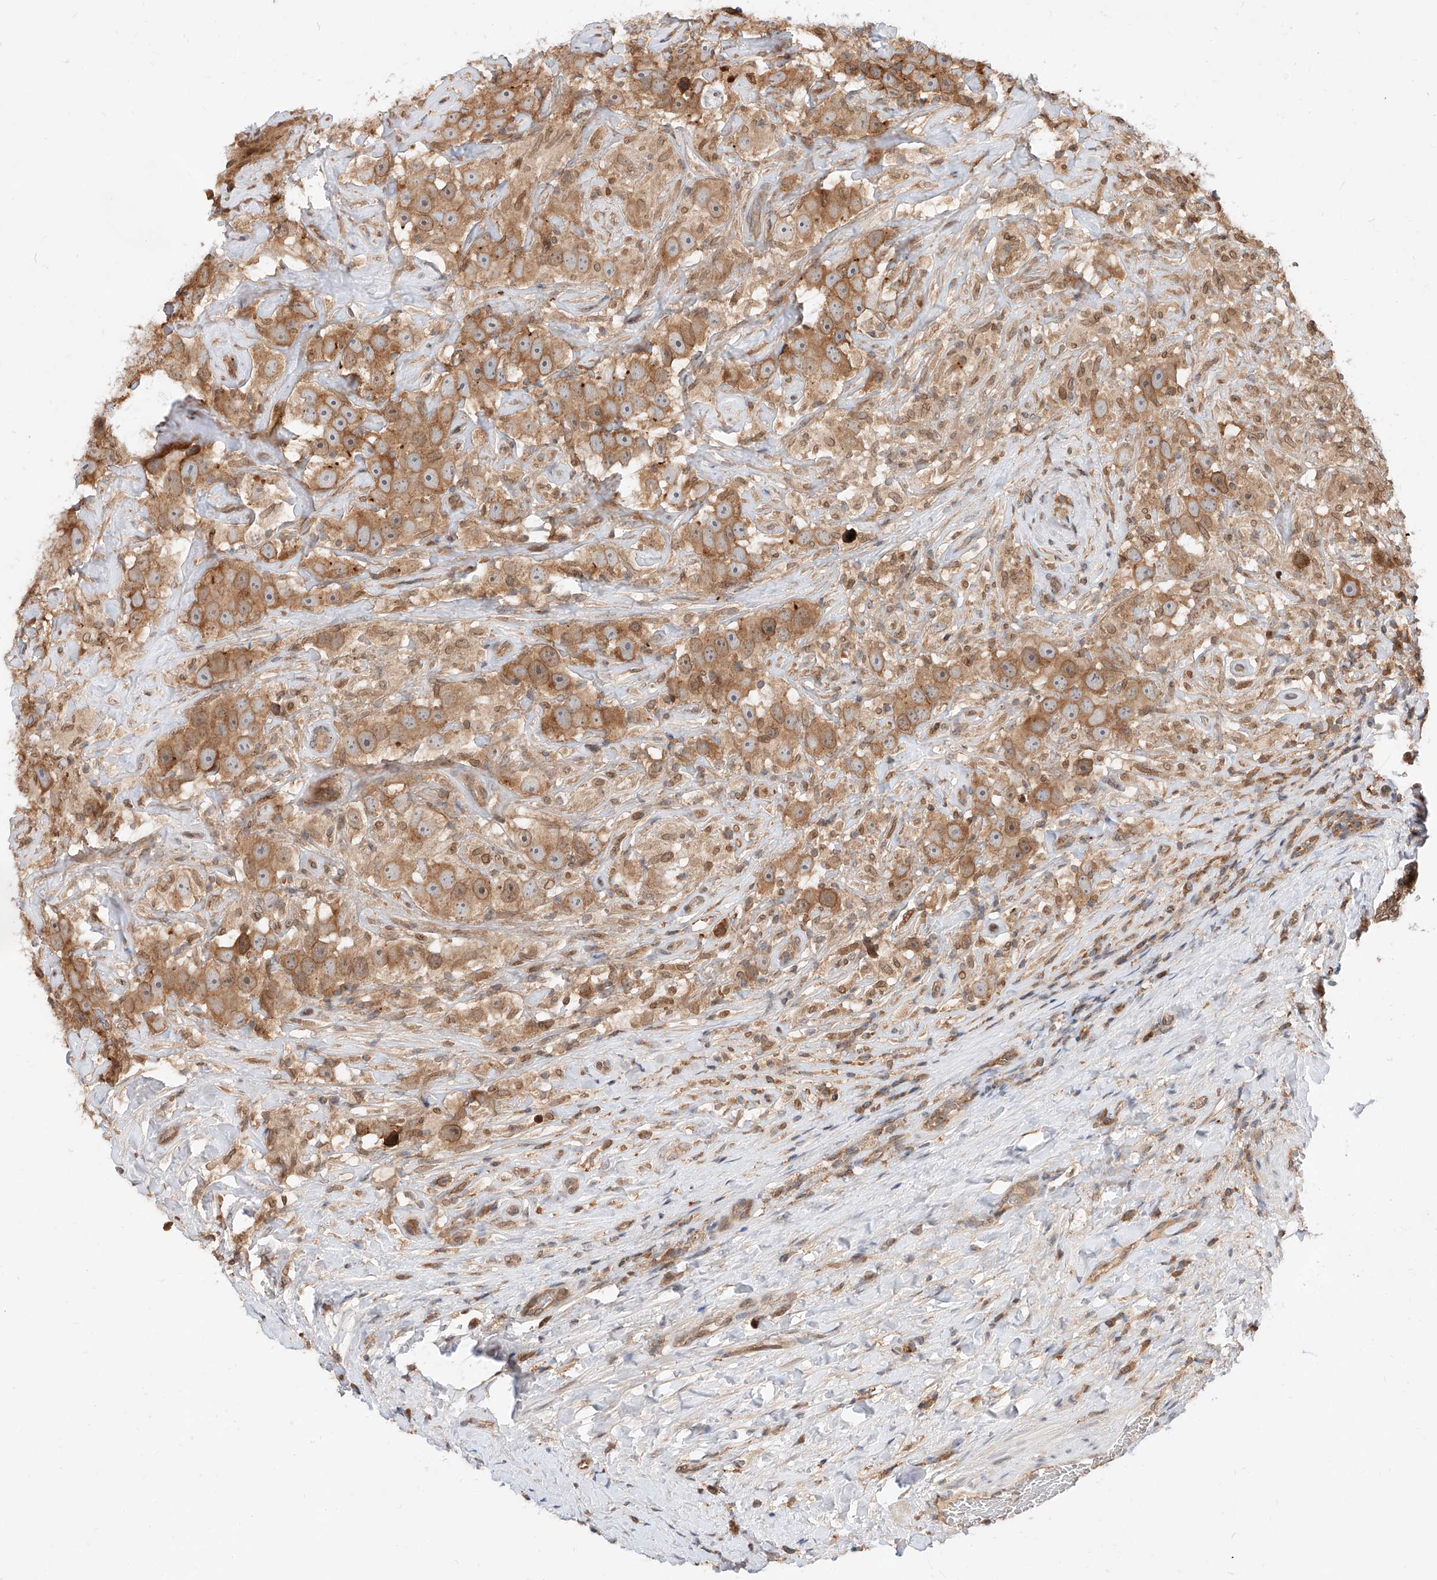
{"staining": {"intensity": "moderate", "quantity": ">75%", "location": "cytoplasmic/membranous"}, "tissue": "testis cancer", "cell_type": "Tumor cells", "image_type": "cancer", "snomed": [{"axis": "morphology", "description": "Seminoma, NOS"}, {"axis": "topography", "description": "Testis"}], "caption": "Moderate cytoplasmic/membranous expression for a protein is appreciated in approximately >75% of tumor cells of testis cancer (seminoma) using IHC.", "gene": "DIRAS3", "patient": {"sex": "male", "age": 49}}